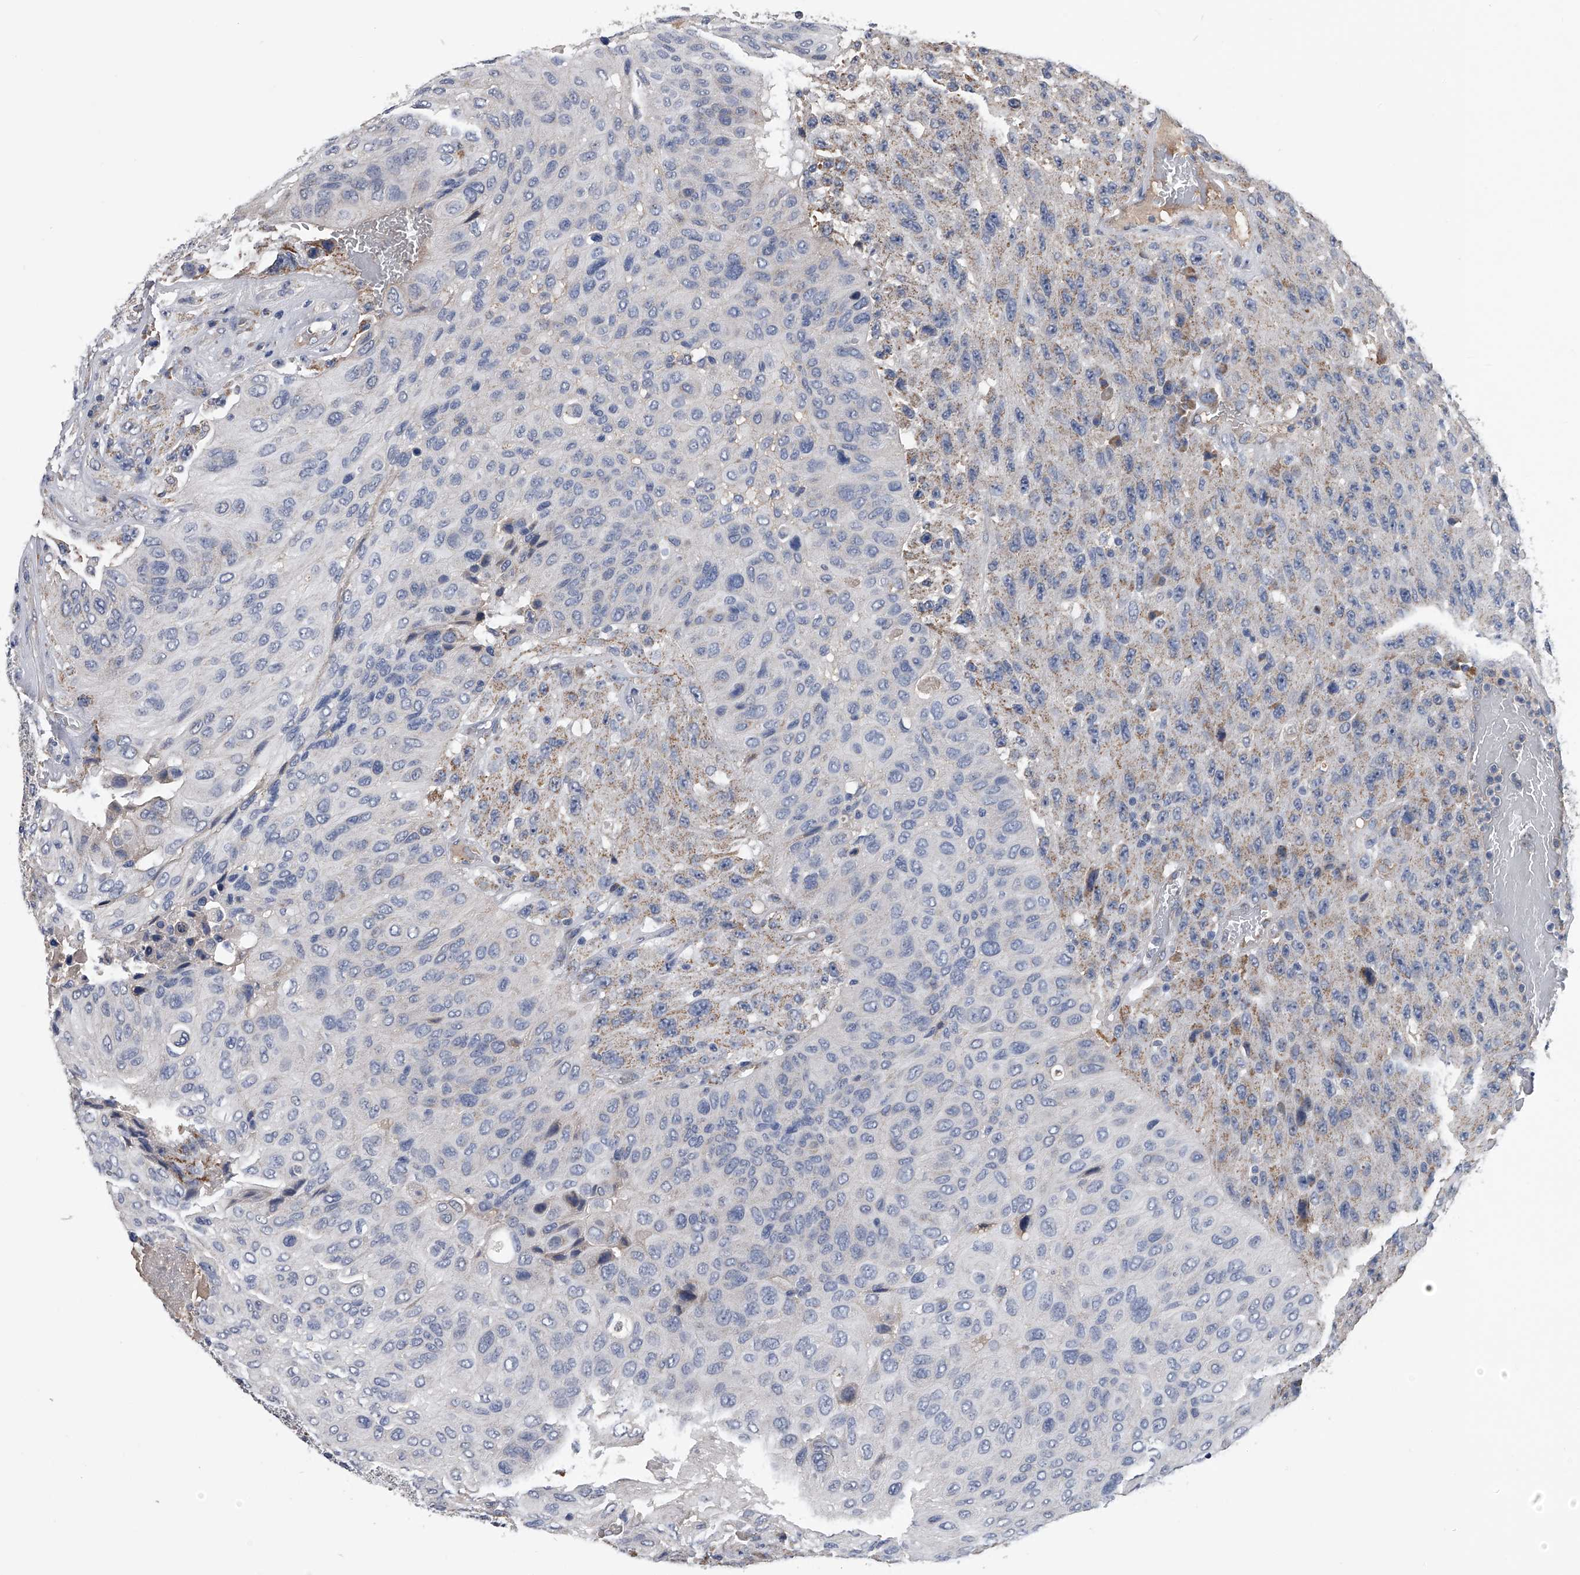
{"staining": {"intensity": "weak", "quantity": "<25%", "location": "cytoplasmic/membranous"}, "tissue": "urothelial cancer", "cell_type": "Tumor cells", "image_type": "cancer", "snomed": [{"axis": "morphology", "description": "Urothelial carcinoma, High grade"}, {"axis": "topography", "description": "Urinary bladder"}], "caption": "Tumor cells are negative for protein expression in human urothelial cancer.", "gene": "OAT", "patient": {"sex": "male", "age": 66}}